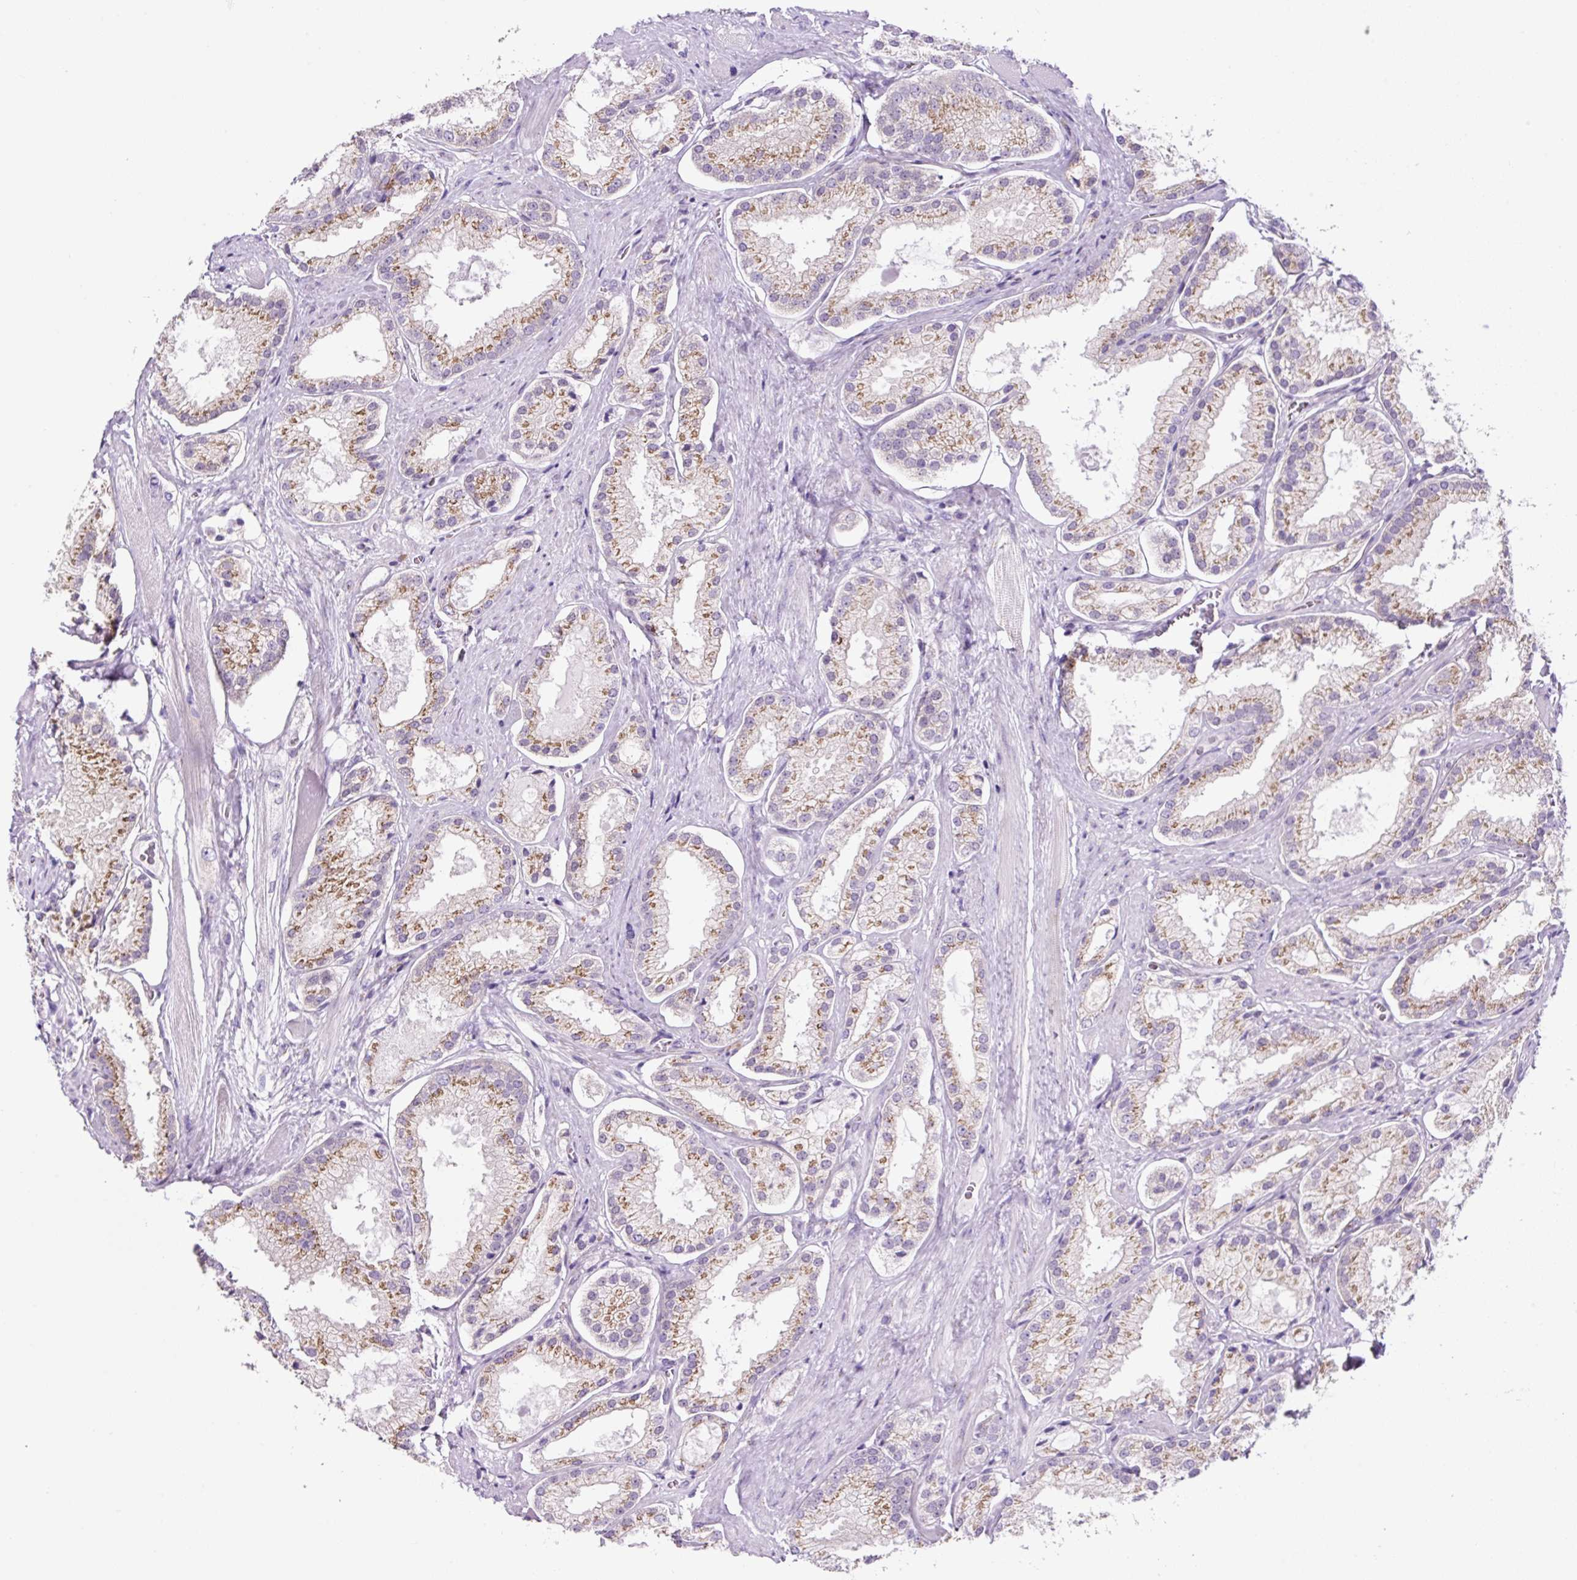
{"staining": {"intensity": "moderate", "quantity": ">75%", "location": "cytoplasmic/membranous"}, "tissue": "prostate cancer", "cell_type": "Tumor cells", "image_type": "cancer", "snomed": [{"axis": "morphology", "description": "Adenocarcinoma, High grade"}, {"axis": "topography", "description": "Prostate"}], "caption": "Prostate cancer was stained to show a protein in brown. There is medium levels of moderate cytoplasmic/membranous staining in approximately >75% of tumor cells.", "gene": "GORASP1", "patient": {"sex": "male", "age": 68}}